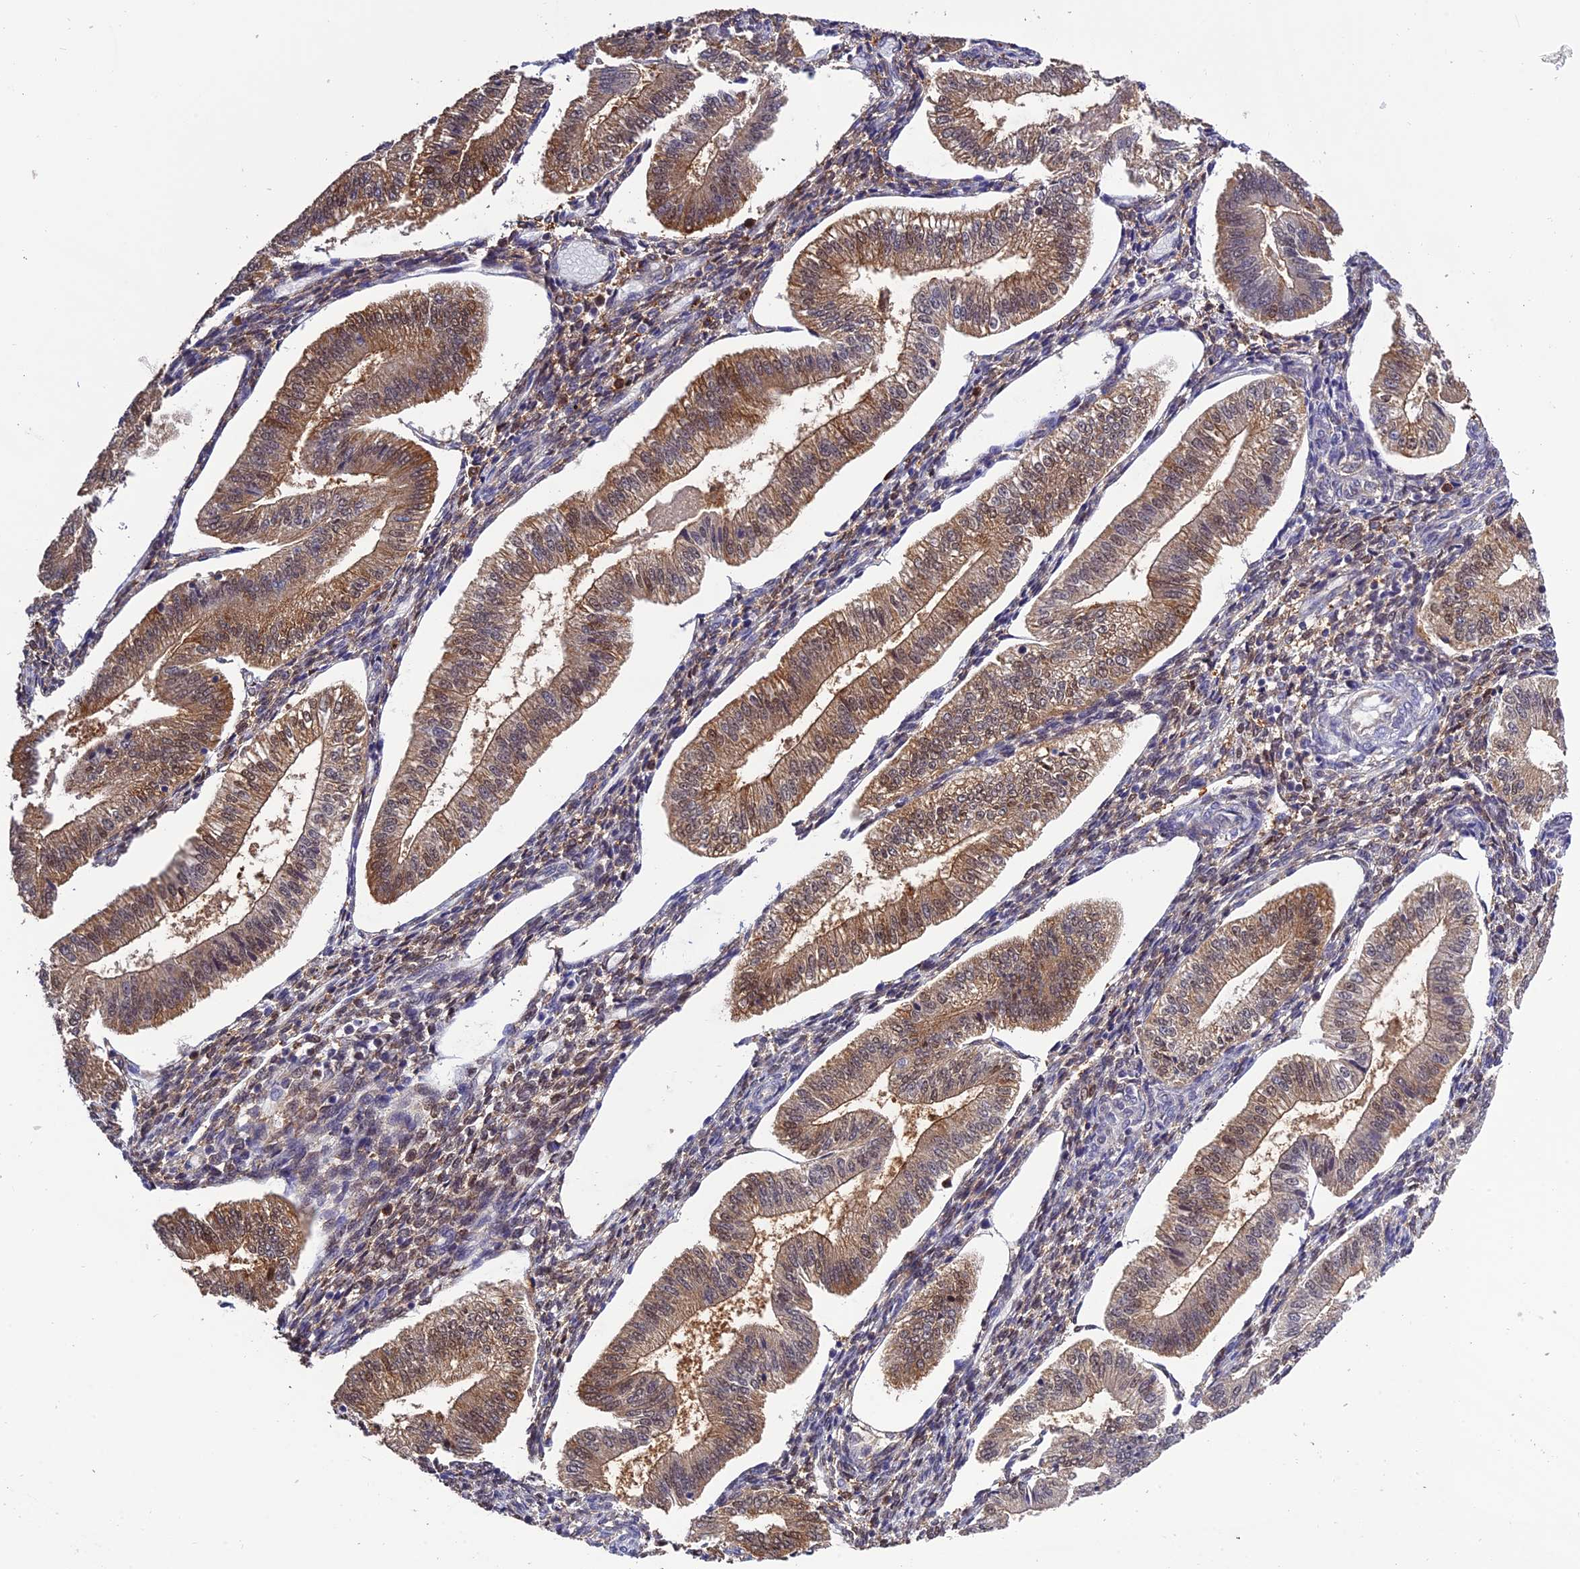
{"staining": {"intensity": "weak", "quantity": "25%-75%", "location": "cytoplasmic/membranous,nuclear"}, "tissue": "endometrium", "cell_type": "Cells in endometrial stroma", "image_type": "normal", "snomed": [{"axis": "morphology", "description": "Normal tissue, NOS"}, {"axis": "topography", "description": "Endometrium"}], "caption": "Endometrium stained with immunohistochemistry (IHC) demonstrates weak cytoplasmic/membranous,nuclear expression in approximately 25%-75% of cells in endometrial stroma. (DAB = brown stain, brightfield microscopy at high magnification).", "gene": "MNS1", "patient": {"sex": "female", "age": 34}}